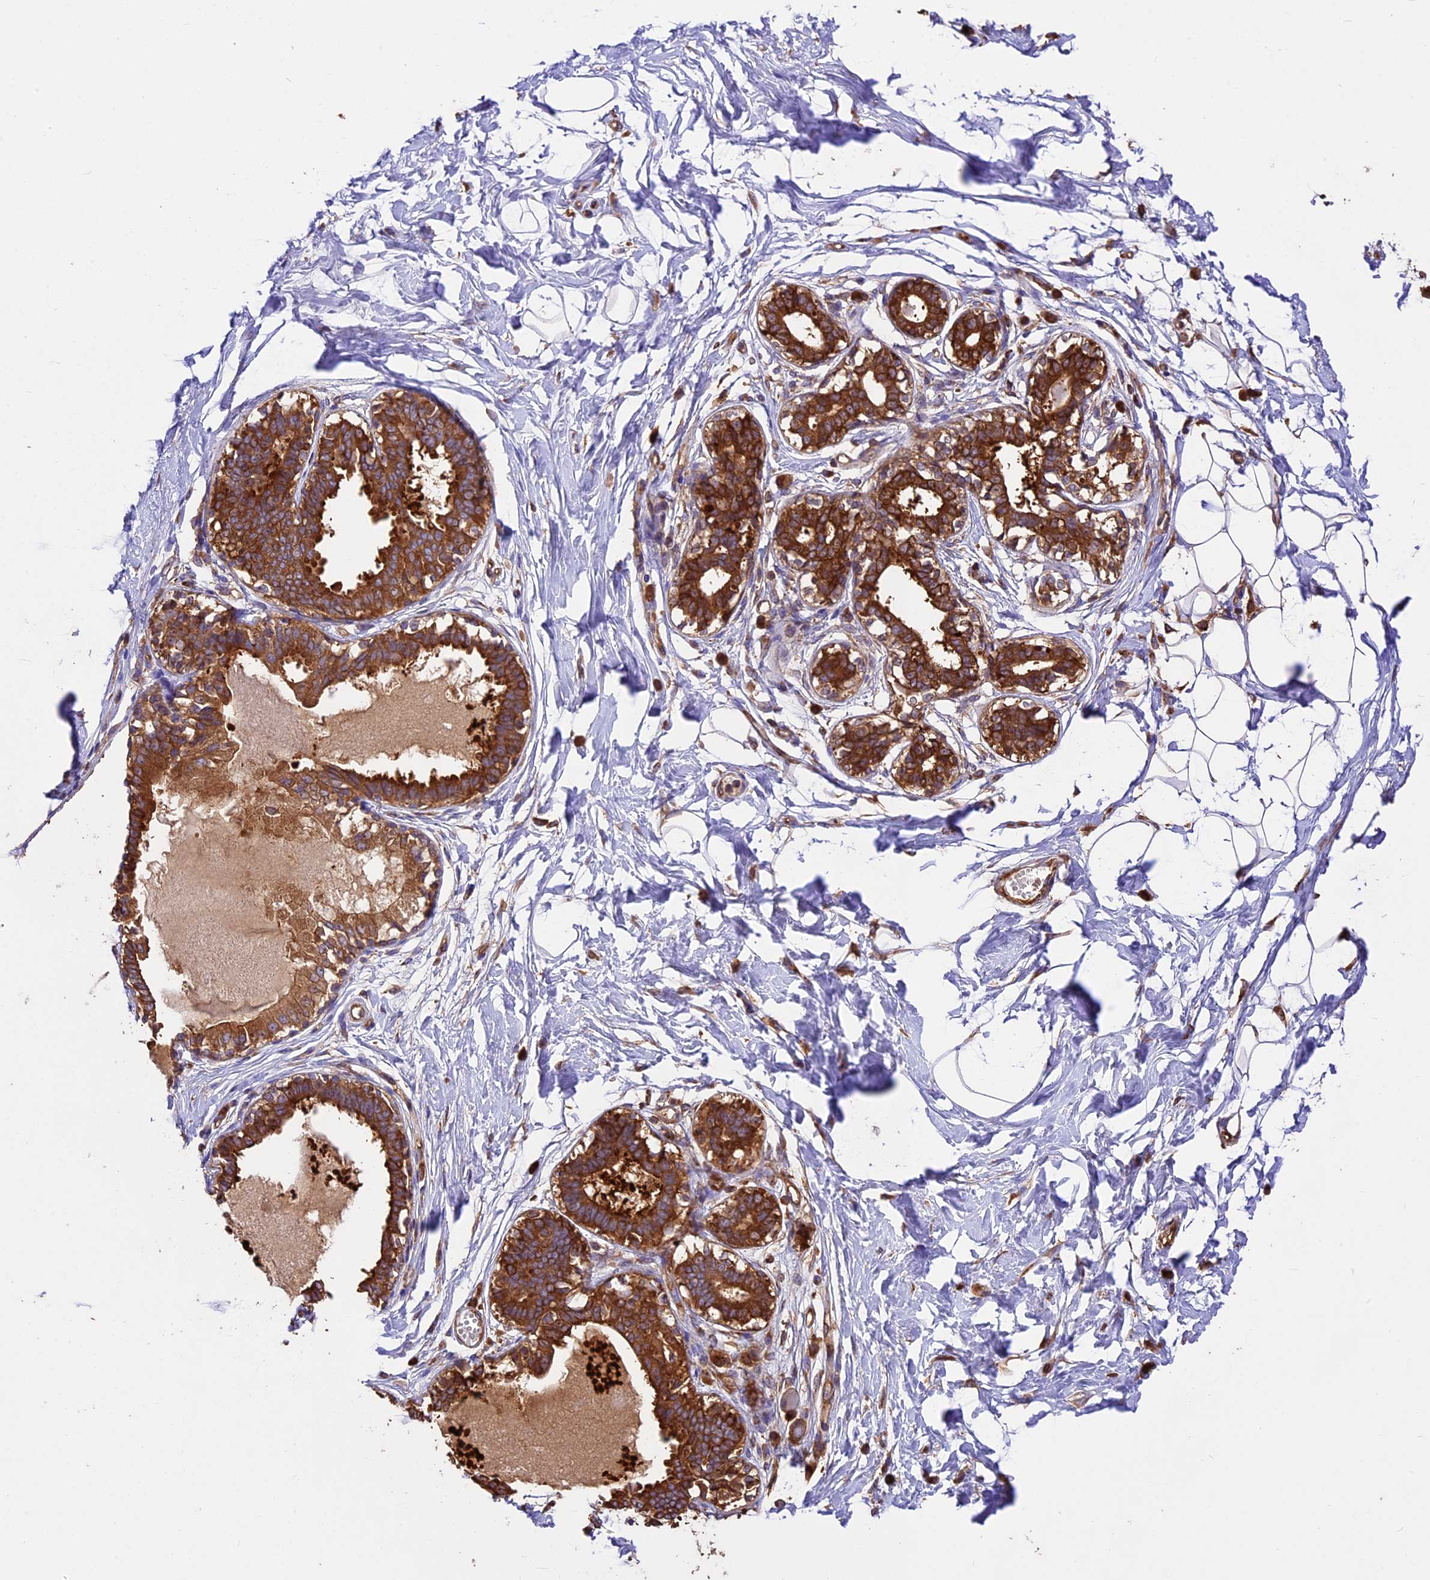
{"staining": {"intensity": "moderate", "quantity": ">75%", "location": "cytoplasmic/membranous"}, "tissue": "breast", "cell_type": "Adipocytes", "image_type": "normal", "snomed": [{"axis": "morphology", "description": "Normal tissue, NOS"}, {"axis": "topography", "description": "Breast"}], "caption": "This photomicrograph demonstrates immunohistochemistry (IHC) staining of unremarkable breast, with medium moderate cytoplasmic/membranous expression in approximately >75% of adipocytes.", "gene": "KARS1", "patient": {"sex": "female", "age": 45}}